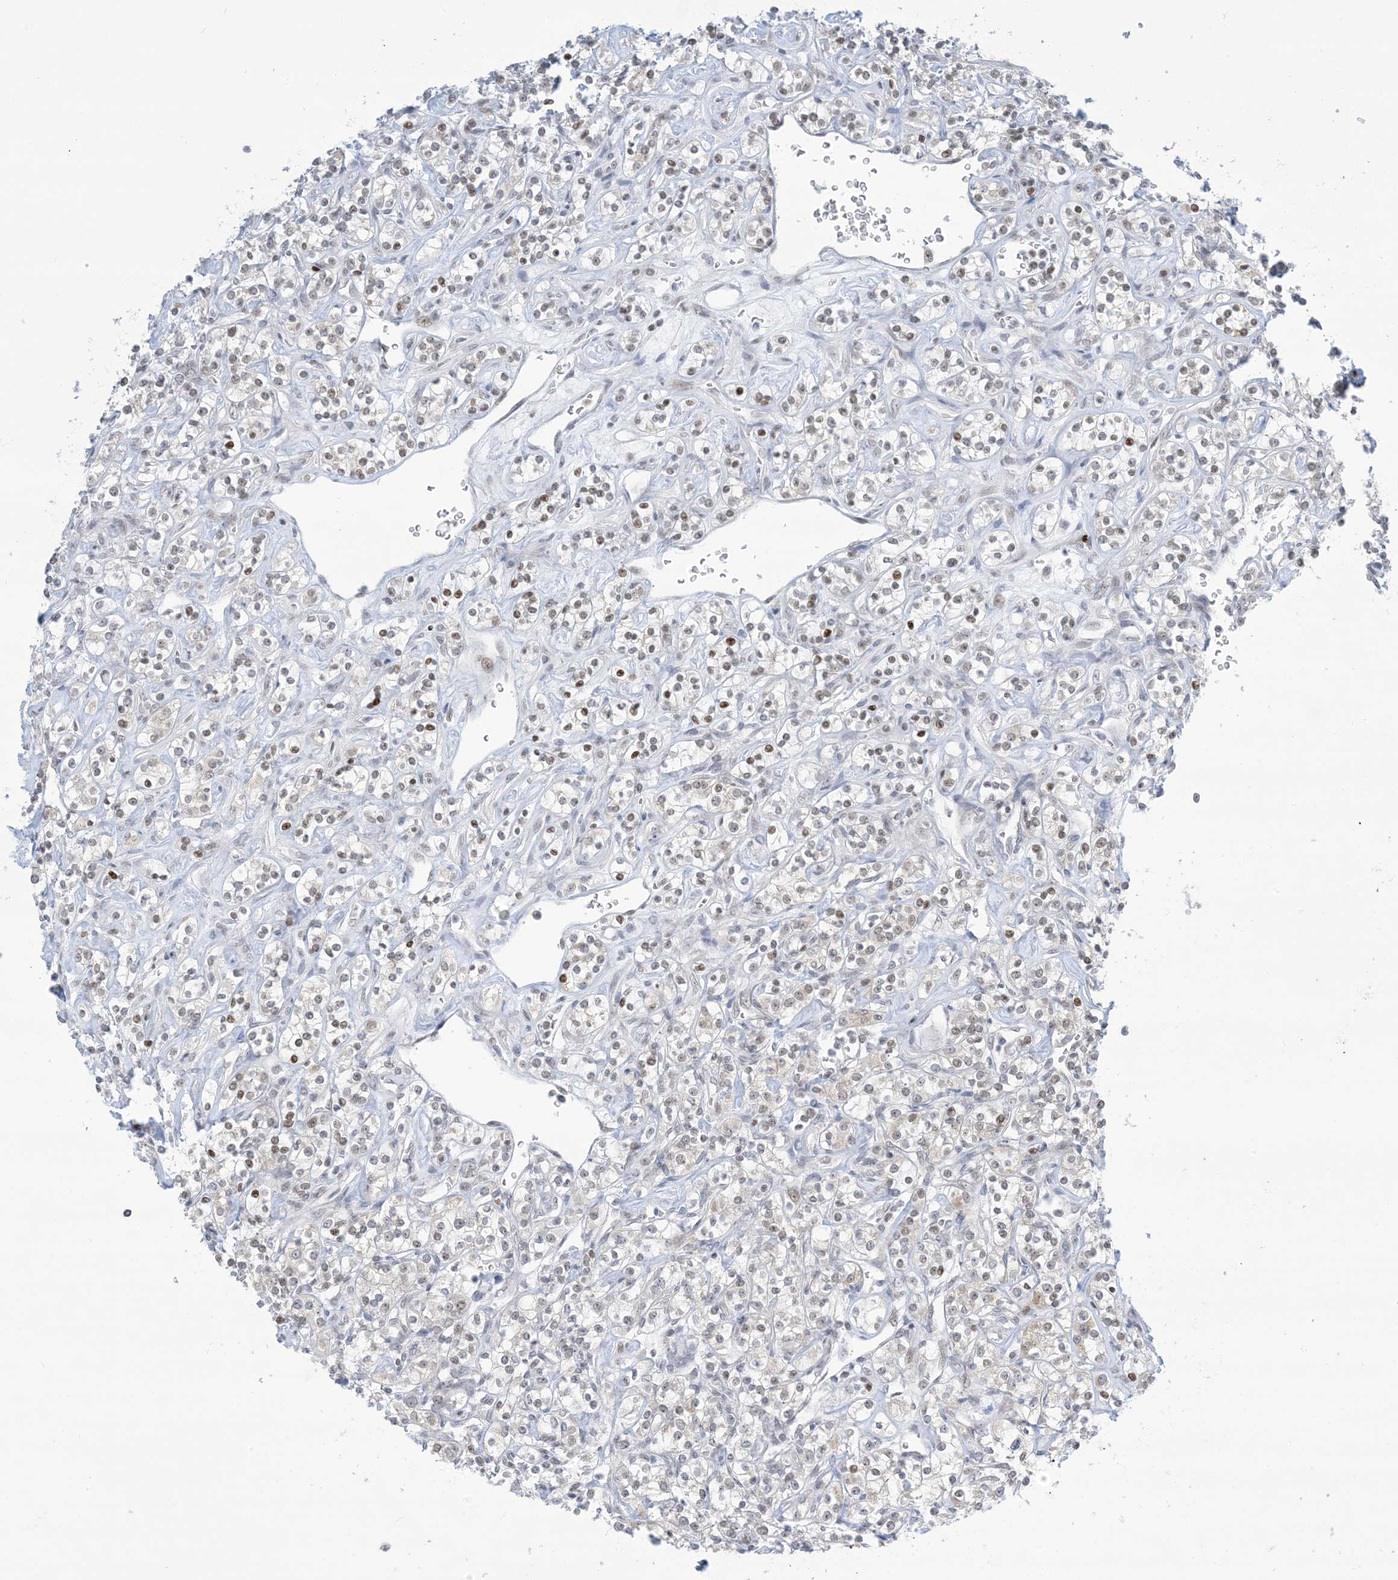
{"staining": {"intensity": "weak", "quantity": "<25%", "location": "nuclear"}, "tissue": "renal cancer", "cell_type": "Tumor cells", "image_type": "cancer", "snomed": [{"axis": "morphology", "description": "Adenocarcinoma, NOS"}, {"axis": "topography", "description": "Kidney"}], "caption": "Renal adenocarcinoma was stained to show a protein in brown. There is no significant expression in tumor cells.", "gene": "TFPT", "patient": {"sex": "male", "age": 77}}